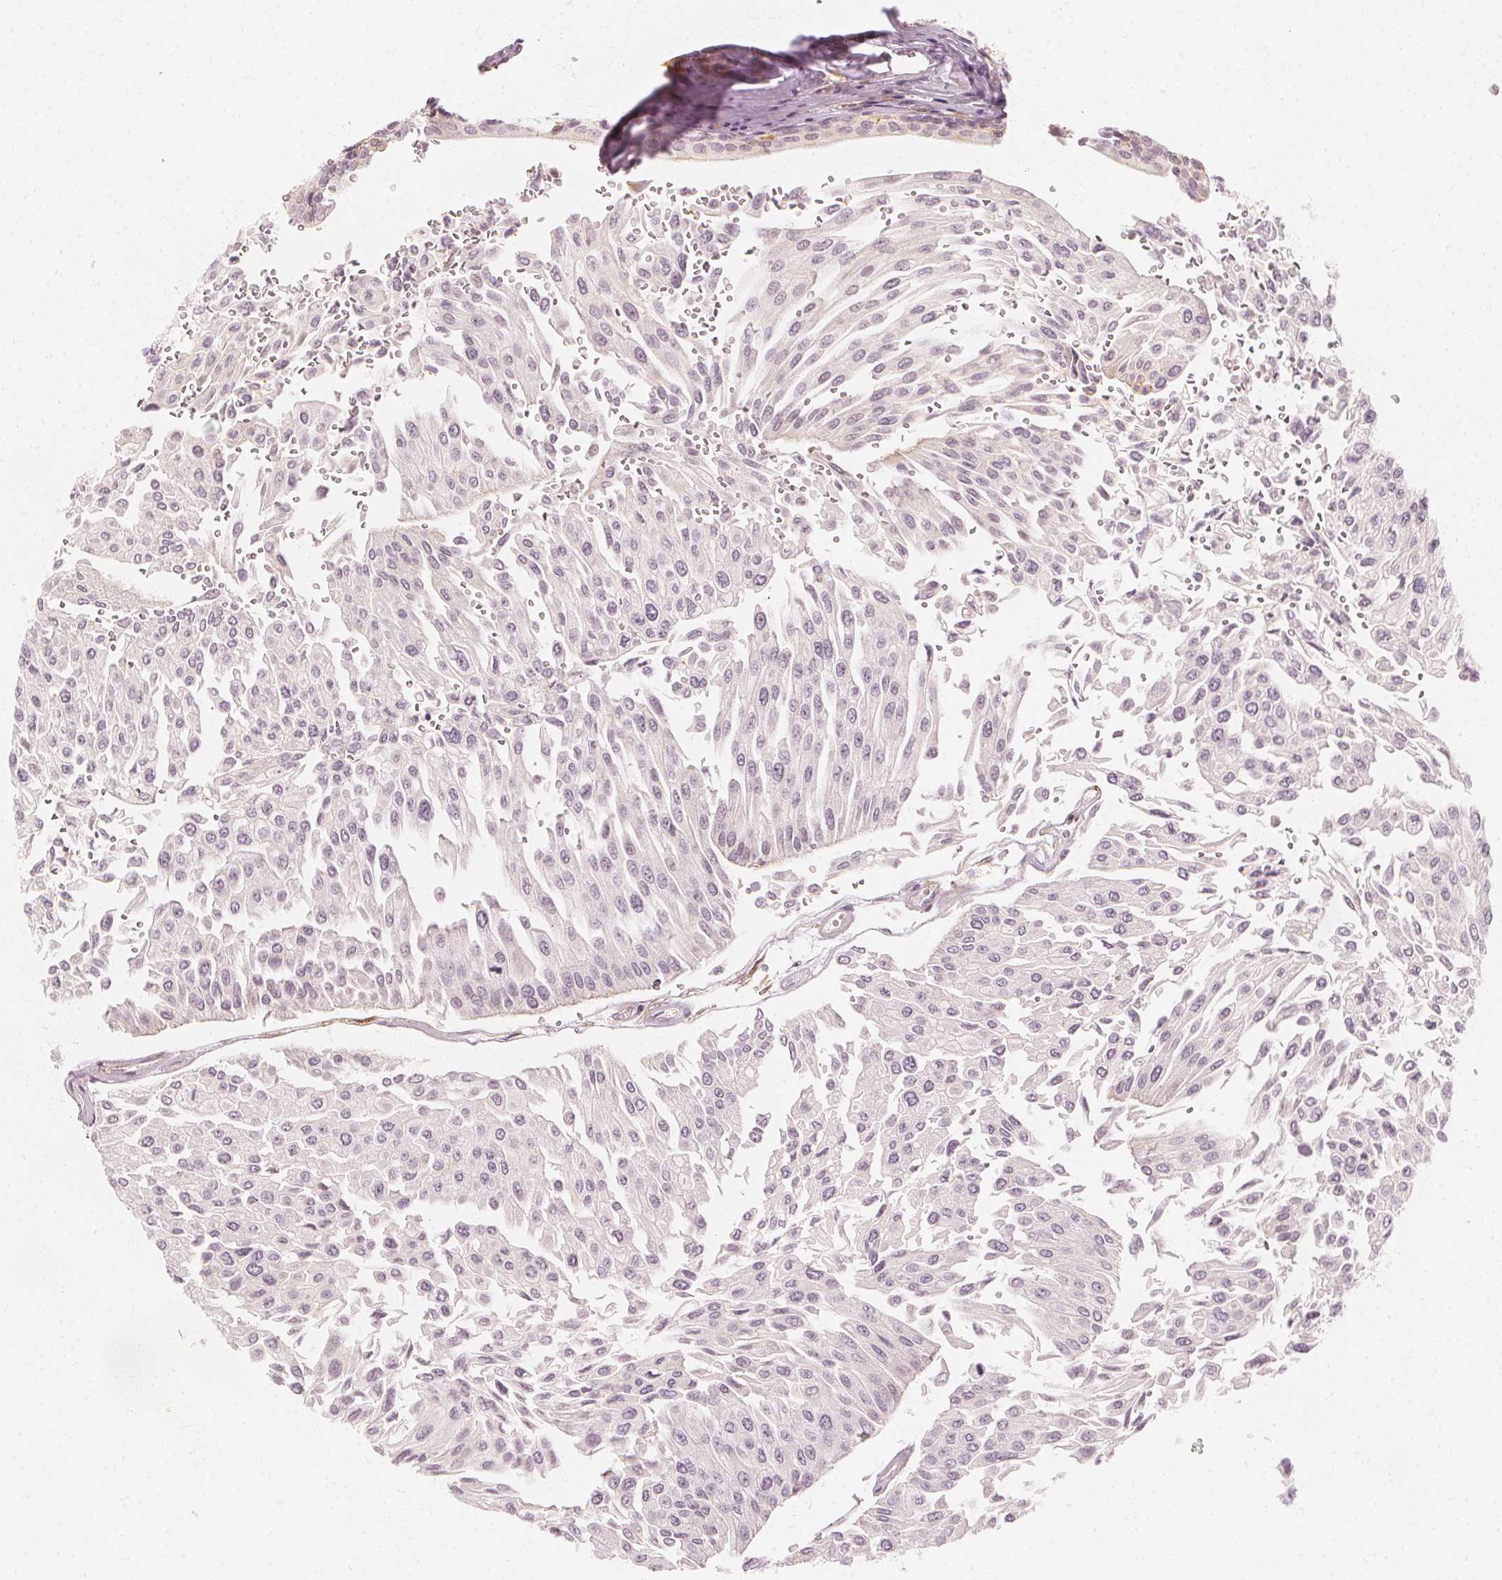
{"staining": {"intensity": "negative", "quantity": "none", "location": "none"}, "tissue": "urothelial cancer", "cell_type": "Tumor cells", "image_type": "cancer", "snomed": [{"axis": "morphology", "description": "Urothelial carcinoma, NOS"}, {"axis": "topography", "description": "Urinary bladder"}], "caption": "Histopathology image shows no significant protein positivity in tumor cells of urothelial cancer.", "gene": "ARHGAP26", "patient": {"sex": "male", "age": 67}}